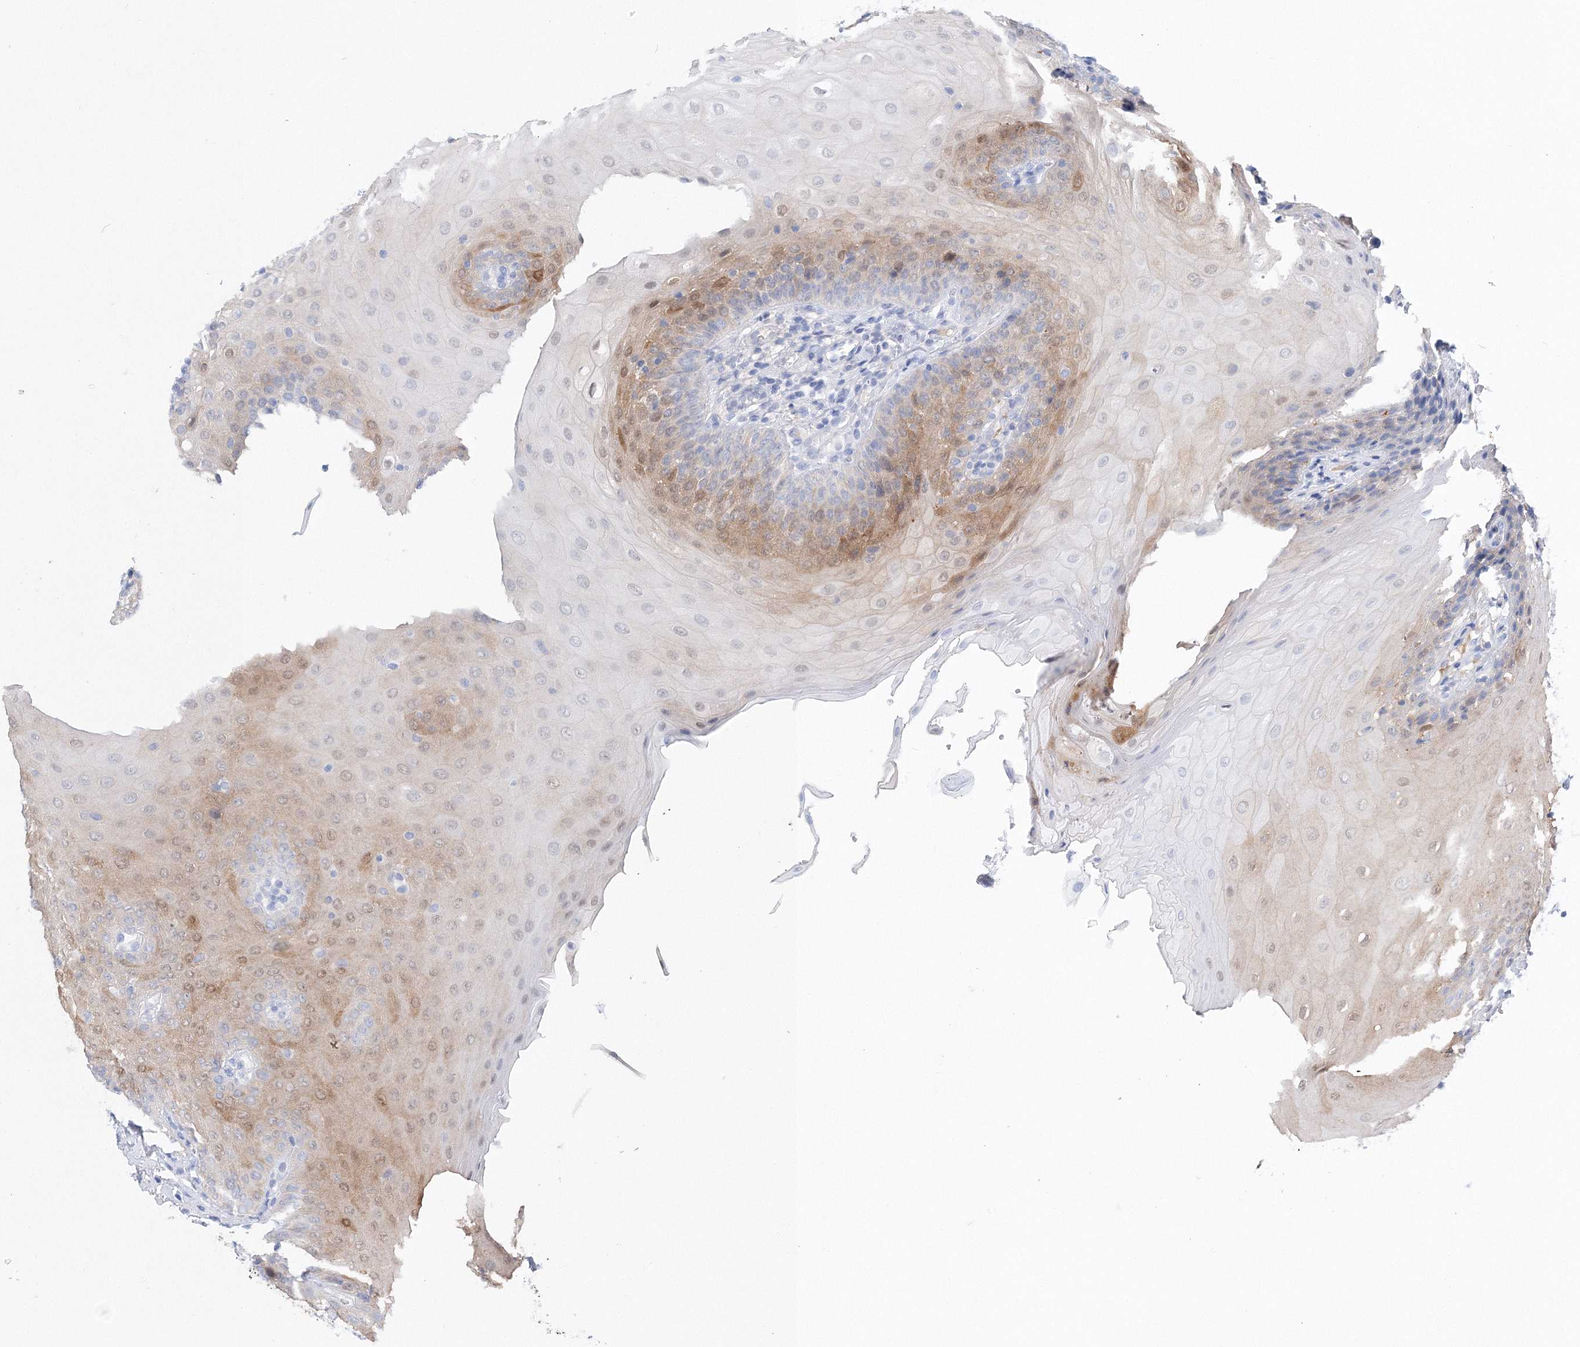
{"staining": {"intensity": "moderate", "quantity": "25%-75%", "location": "cytoplasmic/membranous,nuclear"}, "tissue": "oral mucosa", "cell_type": "Squamous epithelial cells", "image_type": "normal", "snomed": [{"axis": "morphology", "description": "Normal tissue, NOS"}, {"axis": "topography", "description": "Oral tissue"}], "caption": "Moderate cytoplasmic/membranous,nuclear positivity is appreciated in about 25%-75% of squamous epithelial cells in normal oral mucosa. The protein of interest is stained brown, and the nuclei are stained in blue (DAB (3,3'-diaminobenzidine) IHC with brightfield microscopy, high magnification).", "gene": "HMGCS1", "patient": {"sex": "female", "age": 68}}